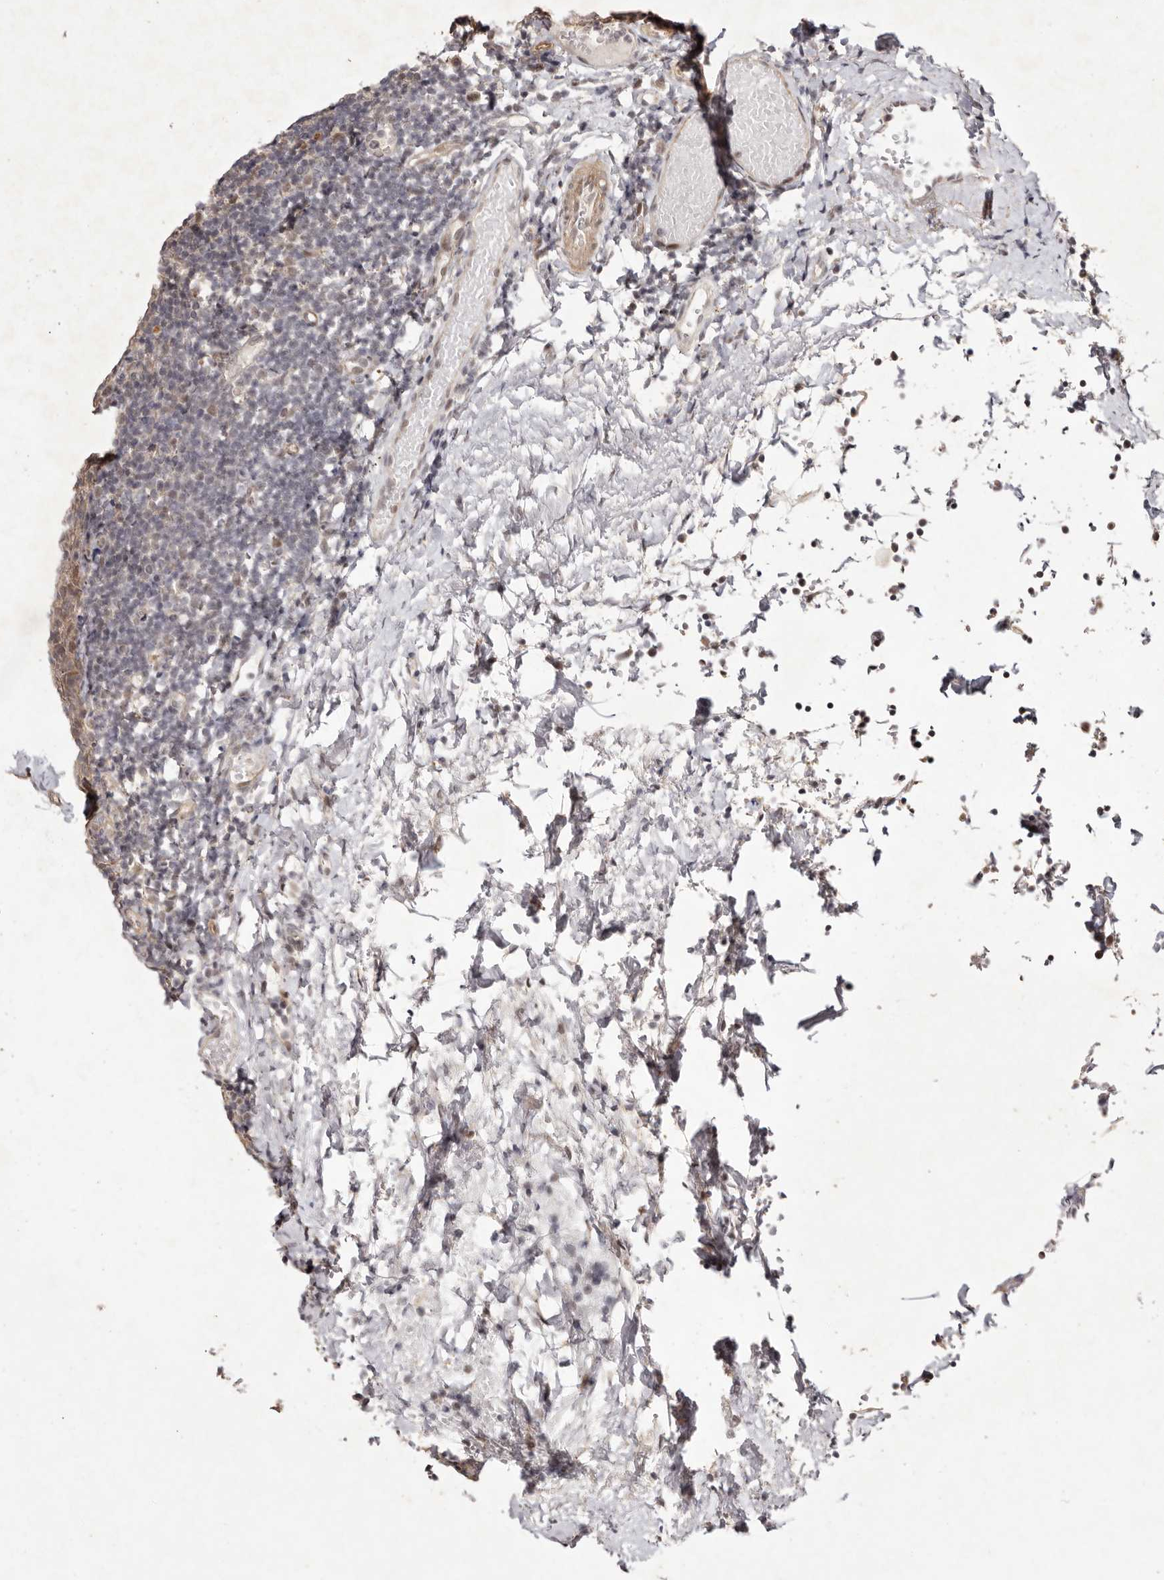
{"staining": {"intensity": "weak", "quantity": "<25%", "location": "cytoplasmic/membranous"}, "tissue": "tonsil", "cell_type": "Germinal center cells", "image_type": "normal", "snomed": [{"axis": "morphology", "description": "Normal tissue, NOS"}, {"axis": "topography", "description": "Tonsil"}], "caption": "A high-resolution image shows immunohistochemistry staining of benign tonsil, which exhibits no significant positivity in germinal center cells.", "gene": "BUD31", "patient": {"sex": "female", "age": 19}}